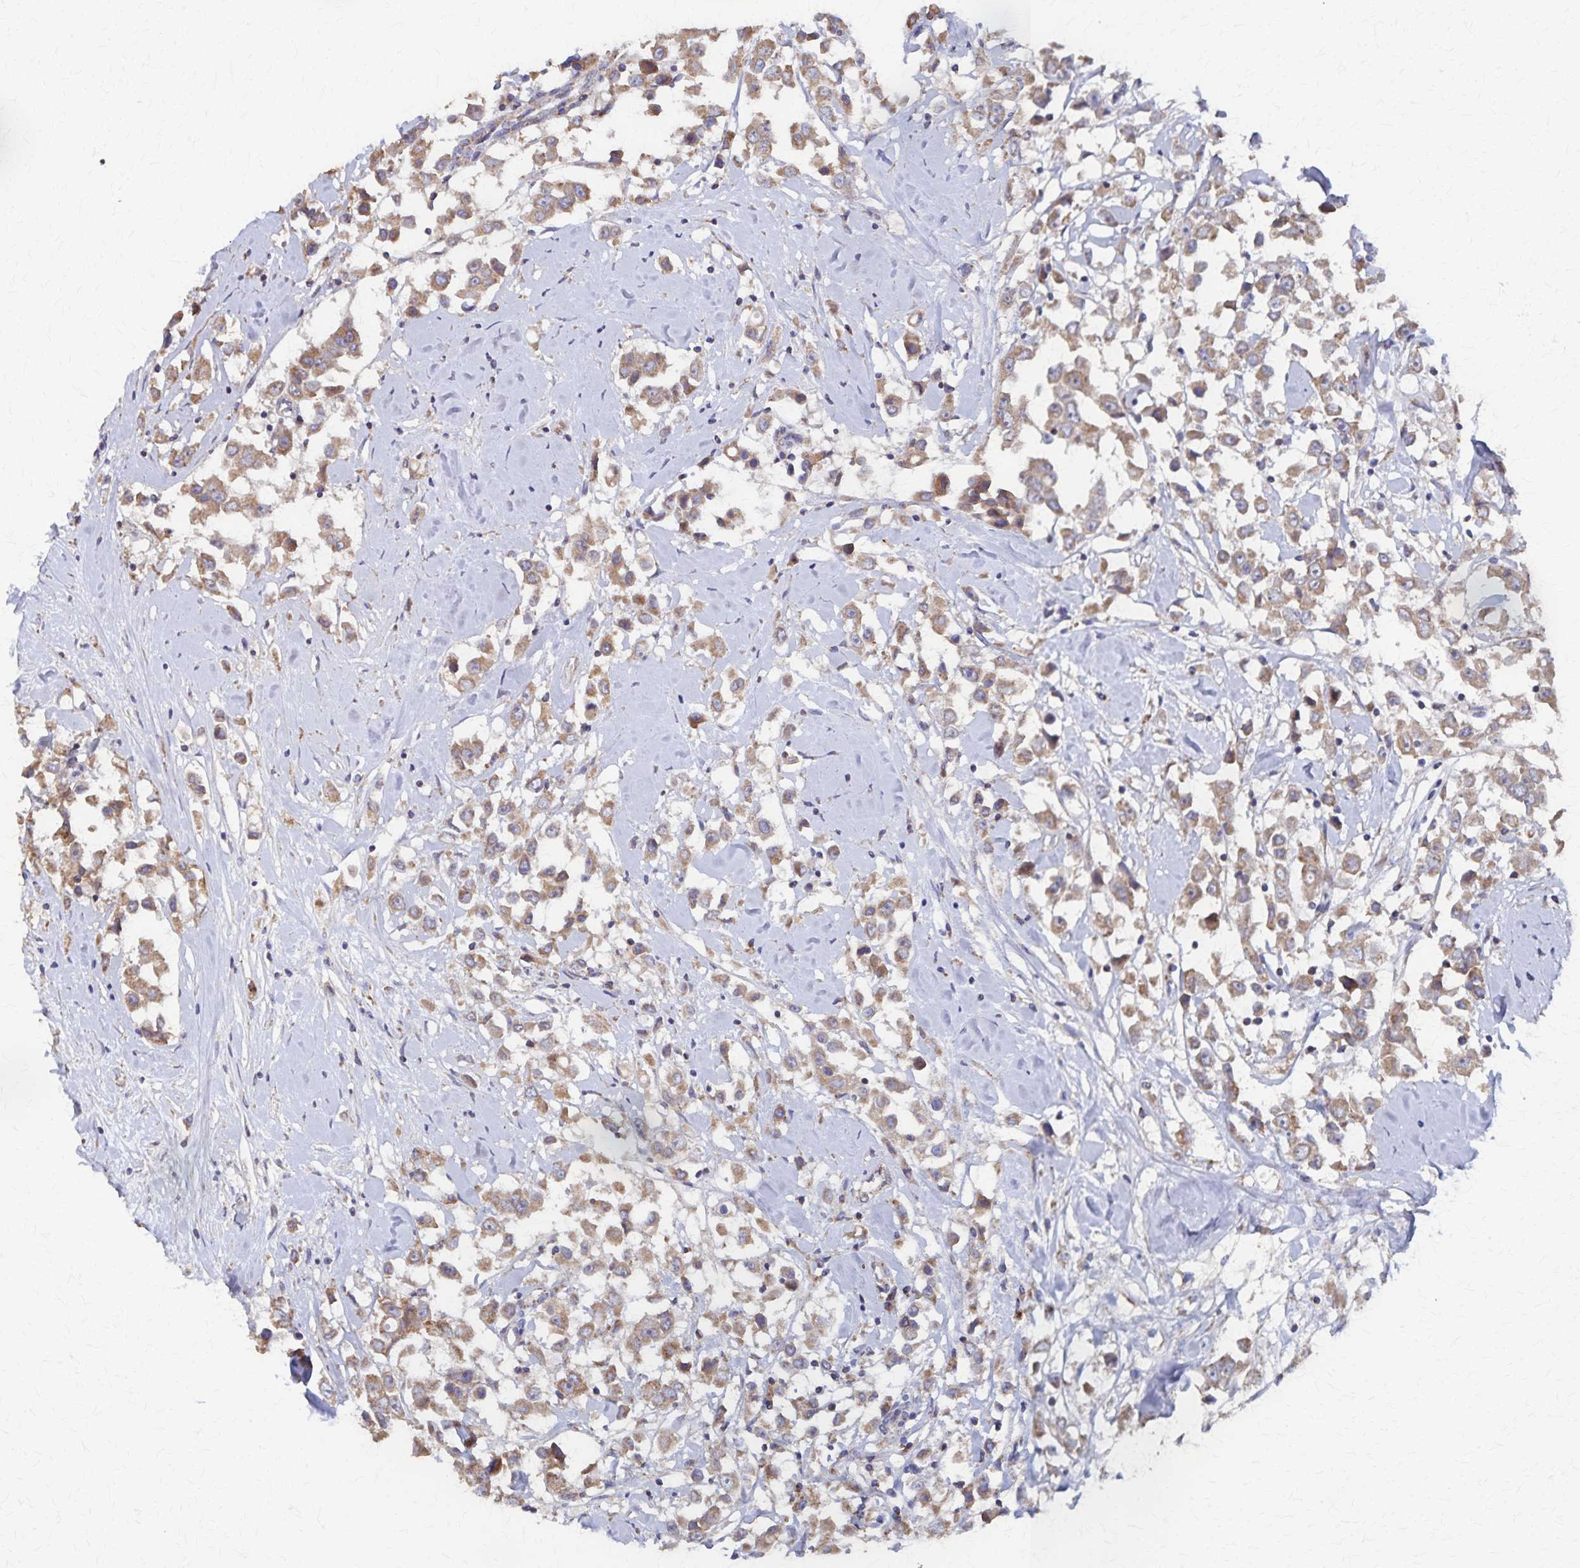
{"staining": {"intensity": "moderate", "quantity": ">75%", "location": "cytoplasmic/membranous"}, "tissue": "breast cancer", "cell_type": "Tumor cells", "image_type": "cancer", "snomed": [{"axis": "morphology", "description": "Duct carcinoma"}, {"axis": "topography", "description": "Breast"}], "caption": "A brown stain highlights moderate cytoplasmic/membranous positivity of a protein in human intraductal carcinoma (breast) tumor cells.", "gene": "PGAP2", "patient": {"sex": "female", "age": 61}}